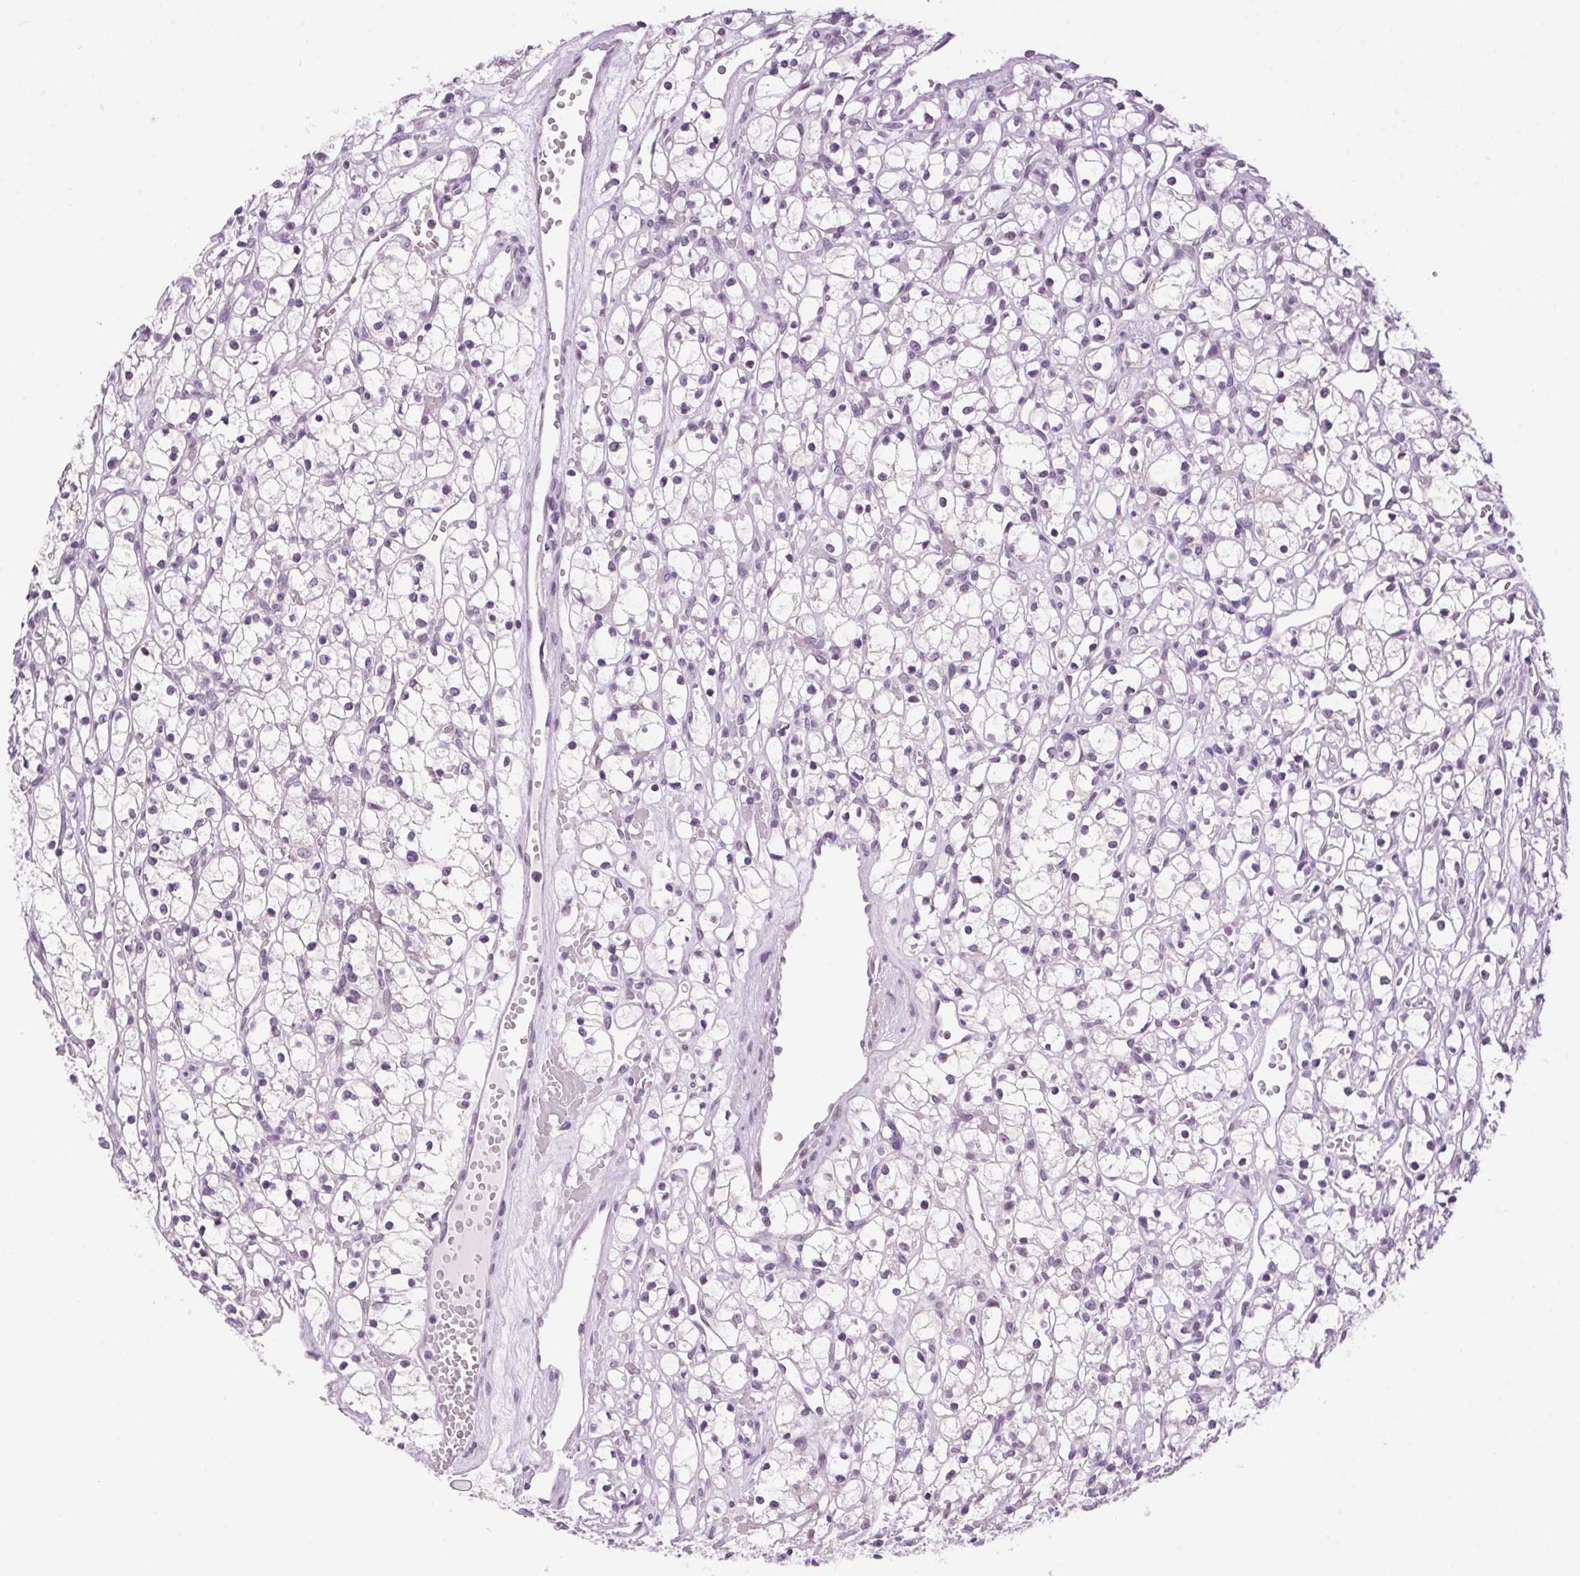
{"staining": {"intensity": "negative", "quantity": "none", "location": "none"}, "tissue": "renal cancer", "cell_type": "Tumor cells", "image_type": "cancer", "snomed": [{"axis": "morphology", "description": "Adenocarcinoma, NOS"}, {"axis": "topography", "description": "Kidney"}], "caption": "Immunohistochemistry (IHC) of renal cancer (adenocarcinoma) displays no expression in tumor cells.", "gene": "SMIM13", "patient": {"sex": "female", "age": 59}}